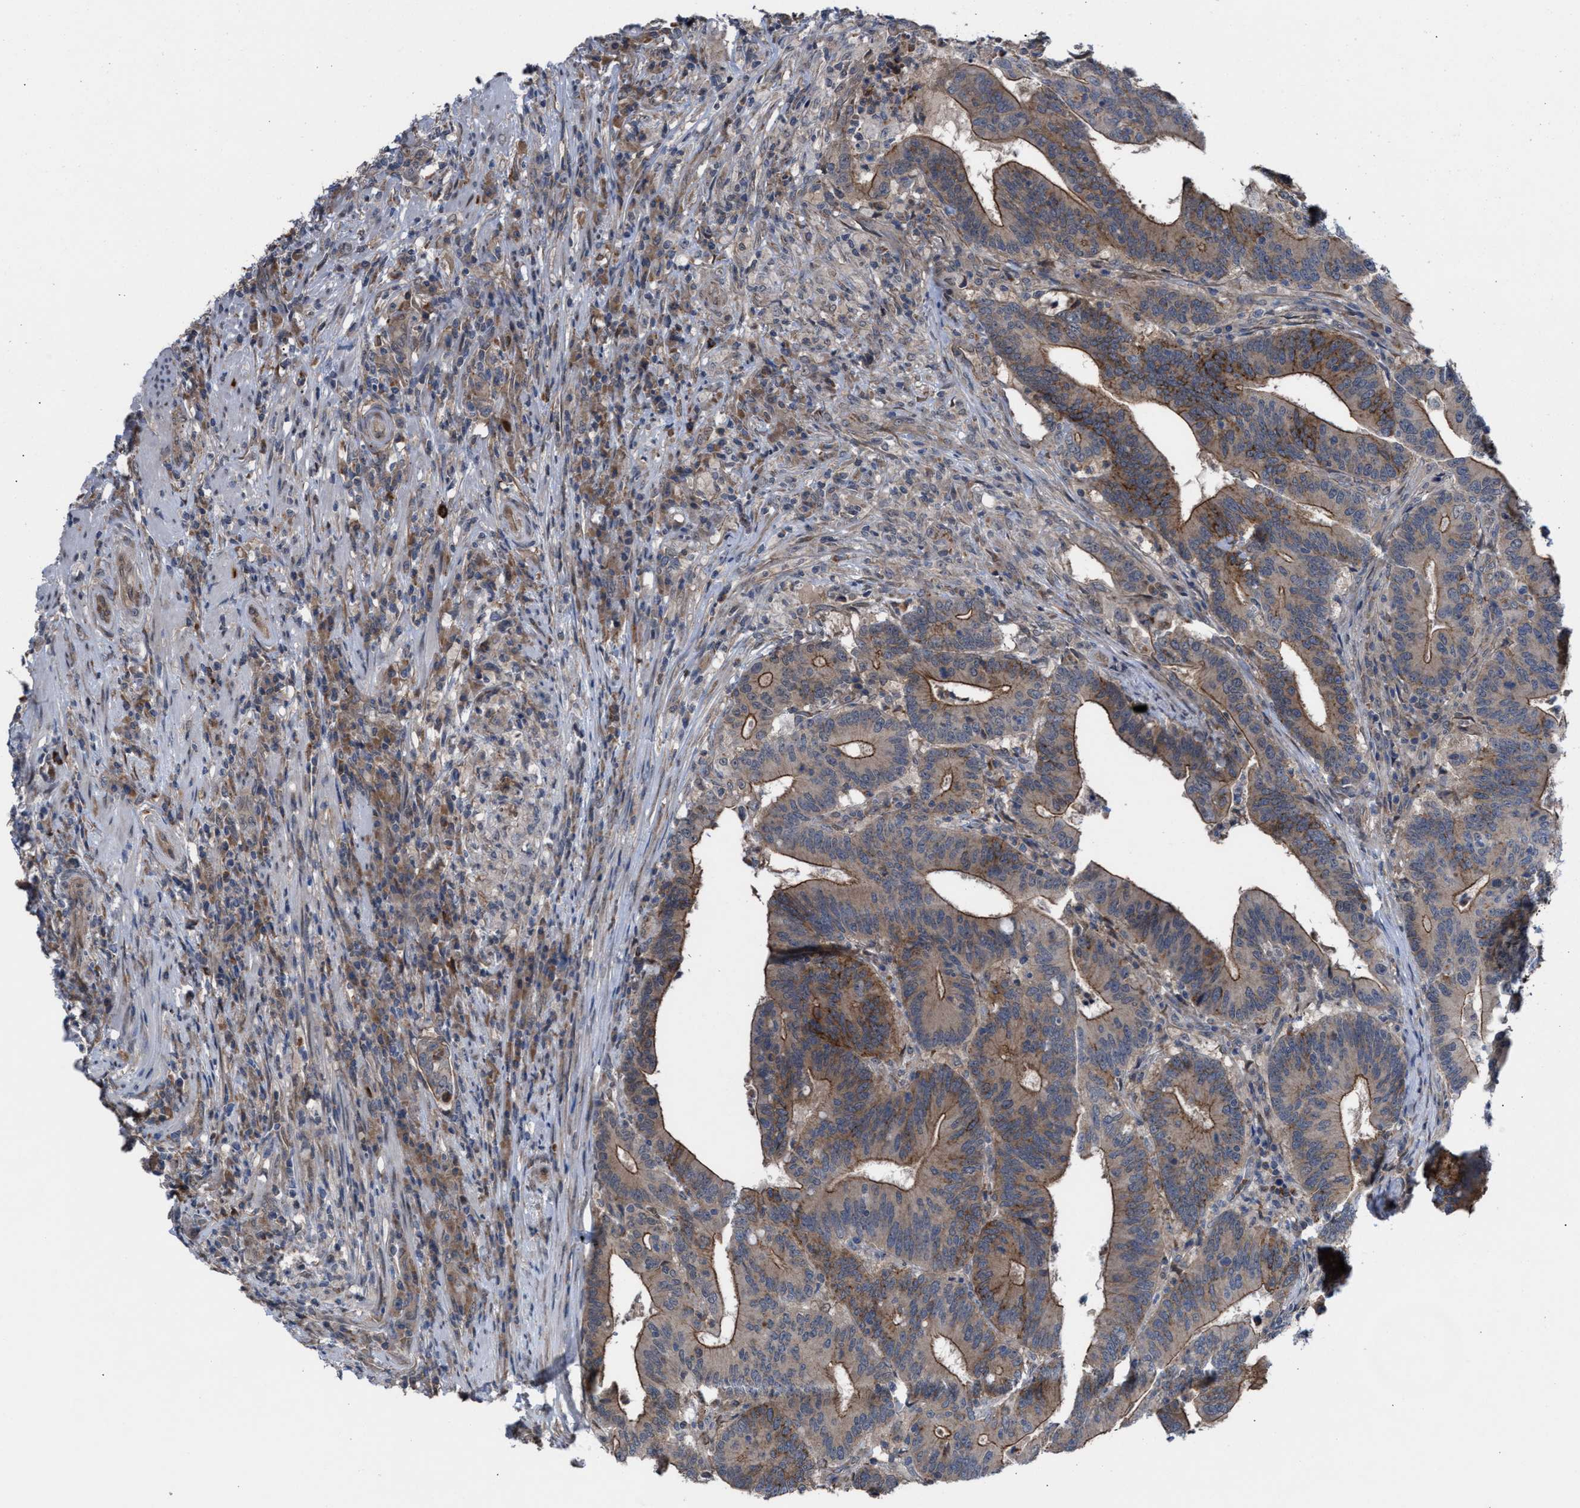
{"staining": {"intensity": "moderate", "quantity": ">75%", "location": "cytoplasmic/membranous"}, "tissue": "colorectal cancer", "cell_type": "Tumor cells", "image_type": "cancer", "snomed": [{"axis": "morphology", "description": "Adenocarcinoma, NOS"}, {"axis": "topography", "description": "Colon"}], "caption": "Human colorectal cancer stained for a protein (brown) displays moderate cytoplasmic/membranous positive positivity in about >75% of tumor cells.", "gene": "TP53BP2", "patient": {"sex": "female", "age": 66}}